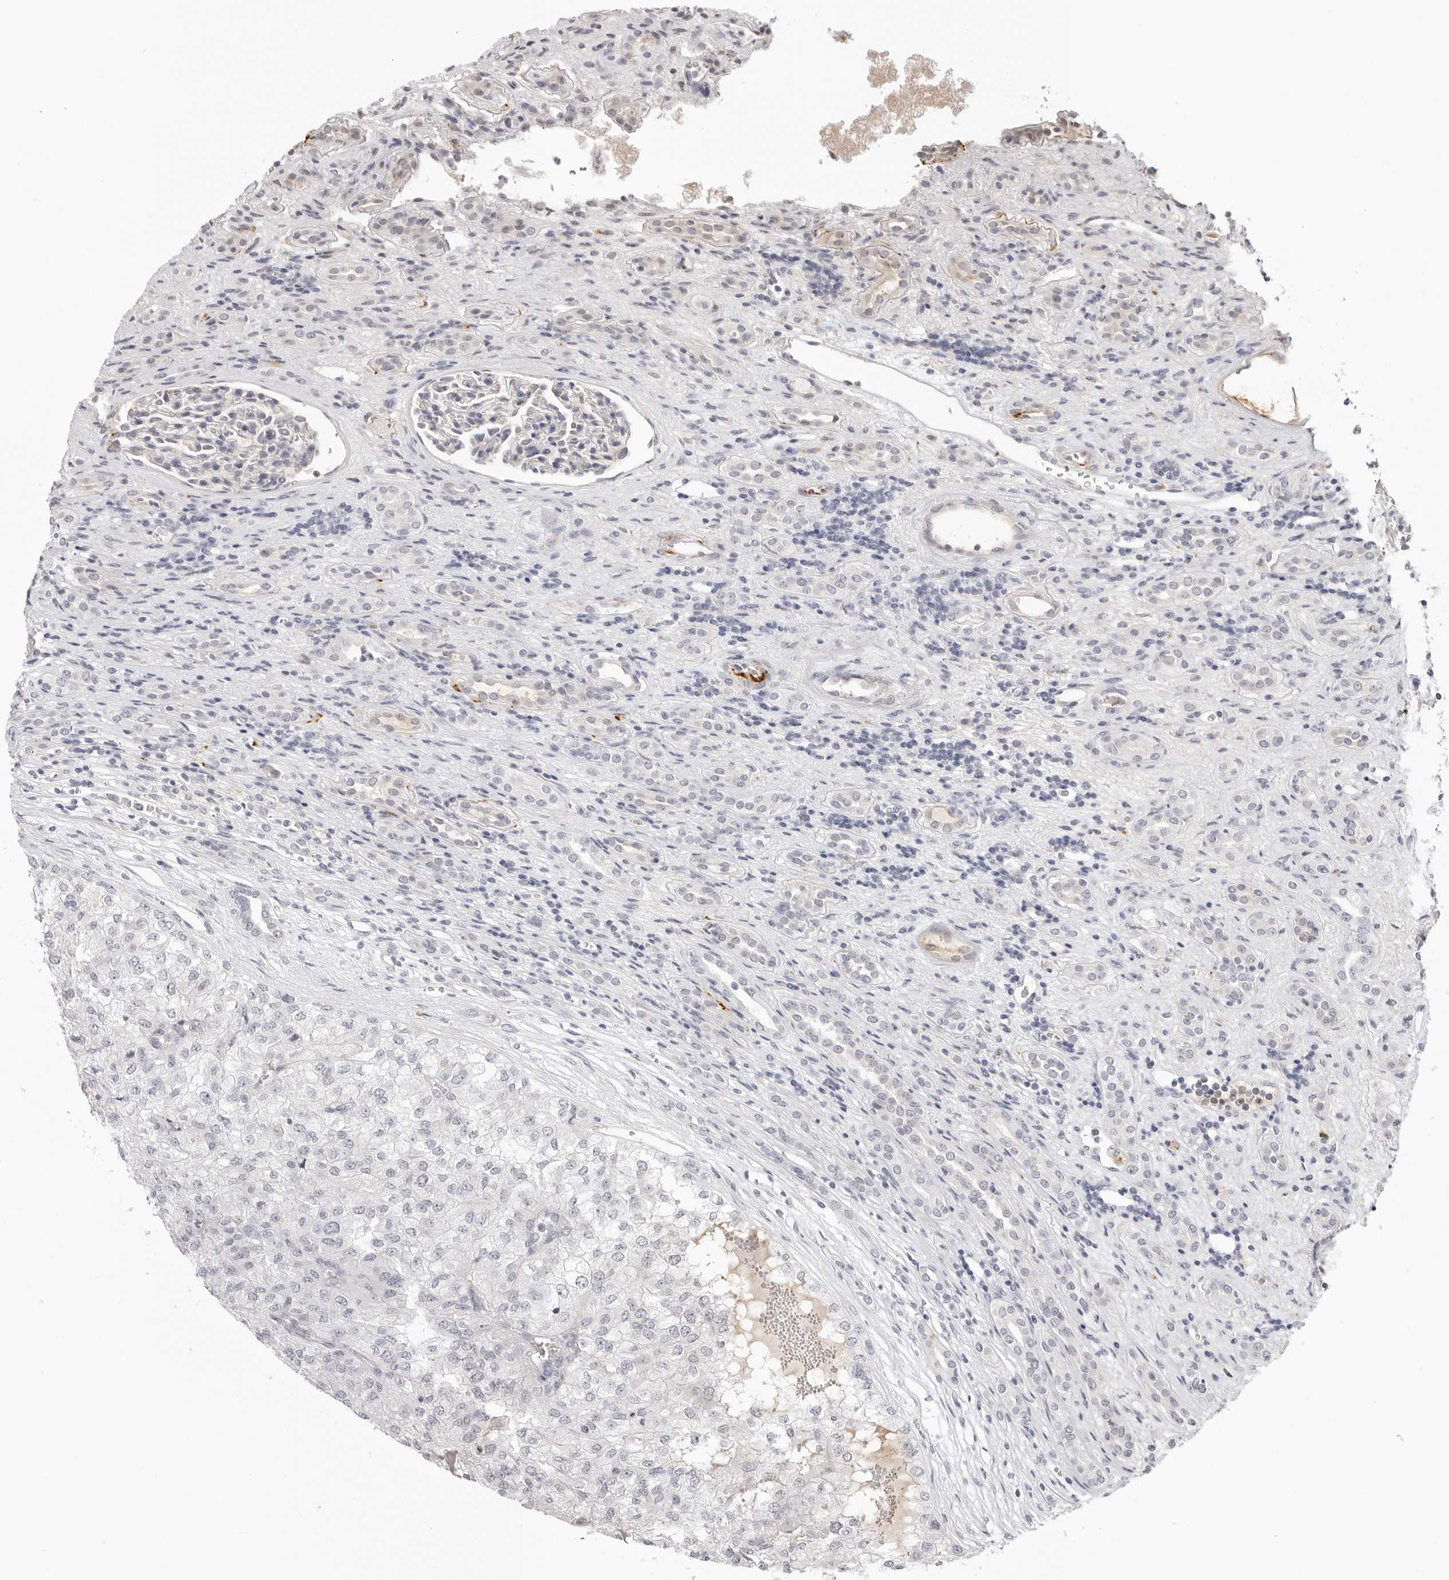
{"staining": {"intensity": "negative", "quantity": "none", "location": "none"}, "tissue": "renal cancer", "cell_type": "Tumor cells", "image_type": "cancer", "snomed": [{"axis": "morphology", "description": "Adenocarcinoma, NOS"}, {"axis": "topography", "description": "Kidney"}], "caption": "This photomicrograph is of renal adenocarcinoma stained with IHC to label a protein in brown with the nuclei are counter-stained blue. There is no positivity in tumor cells.", "gene": "STRADB", "patient": {"sex": "female", "age": 54}}